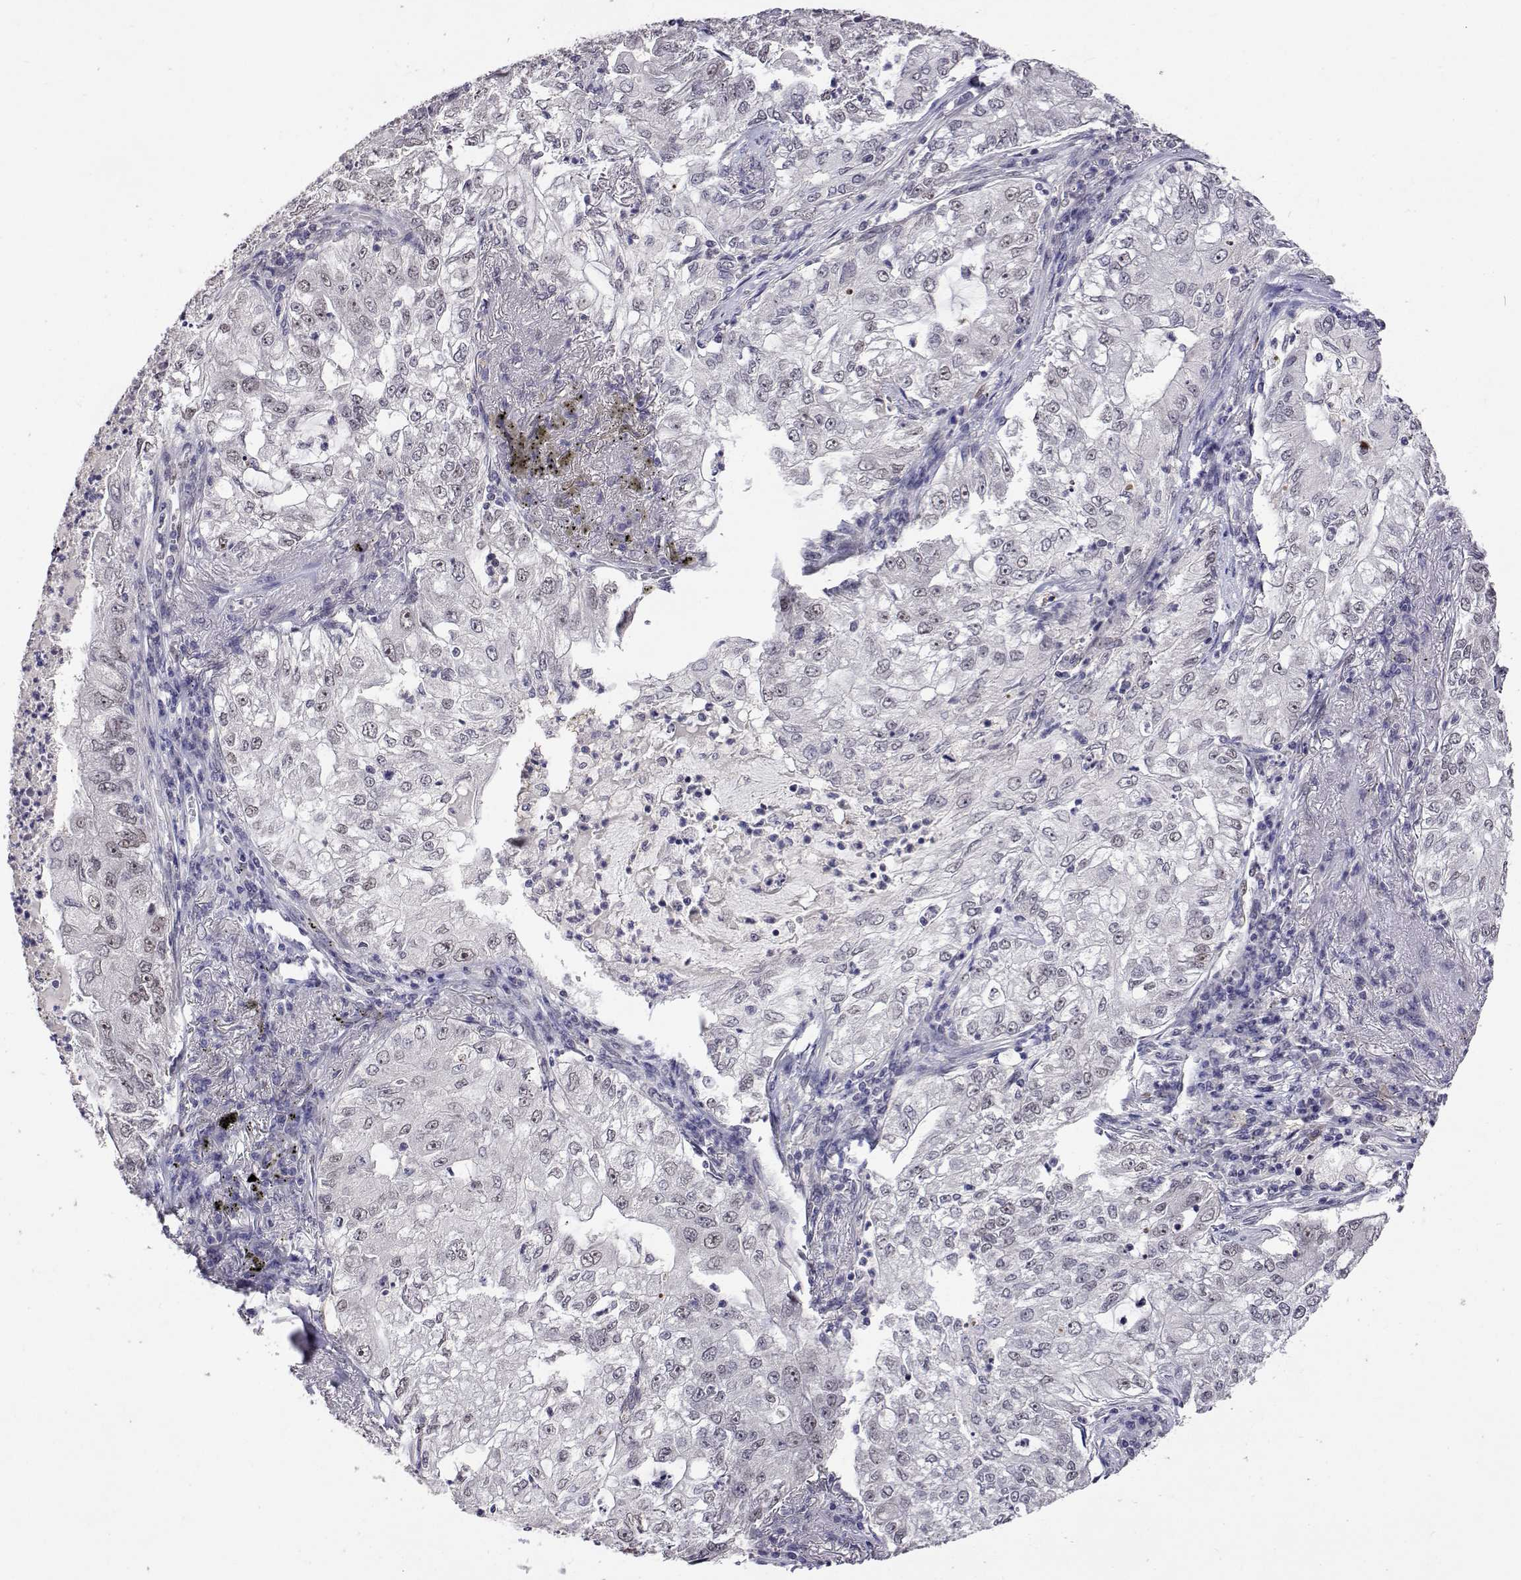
{"staining": {"intensity": "weak", "quantity": "<25%", "location": "nuclear"}, "tissue": "lung cancer", "cell_type": "Tumor cells", "image_type": "cancer", "snomed": [{"axis": "morphology", "description": "Adenocarcinoma, NOS"}, {"axis": "topography", "description": "Lung"}], "caption": "Photomicrograph shows no significant protein staining in tumor cells of lung cancer (adenocarcinoma).", "gene": "HNRNPA0", "patient": {"sex": "female", "age": 73}}